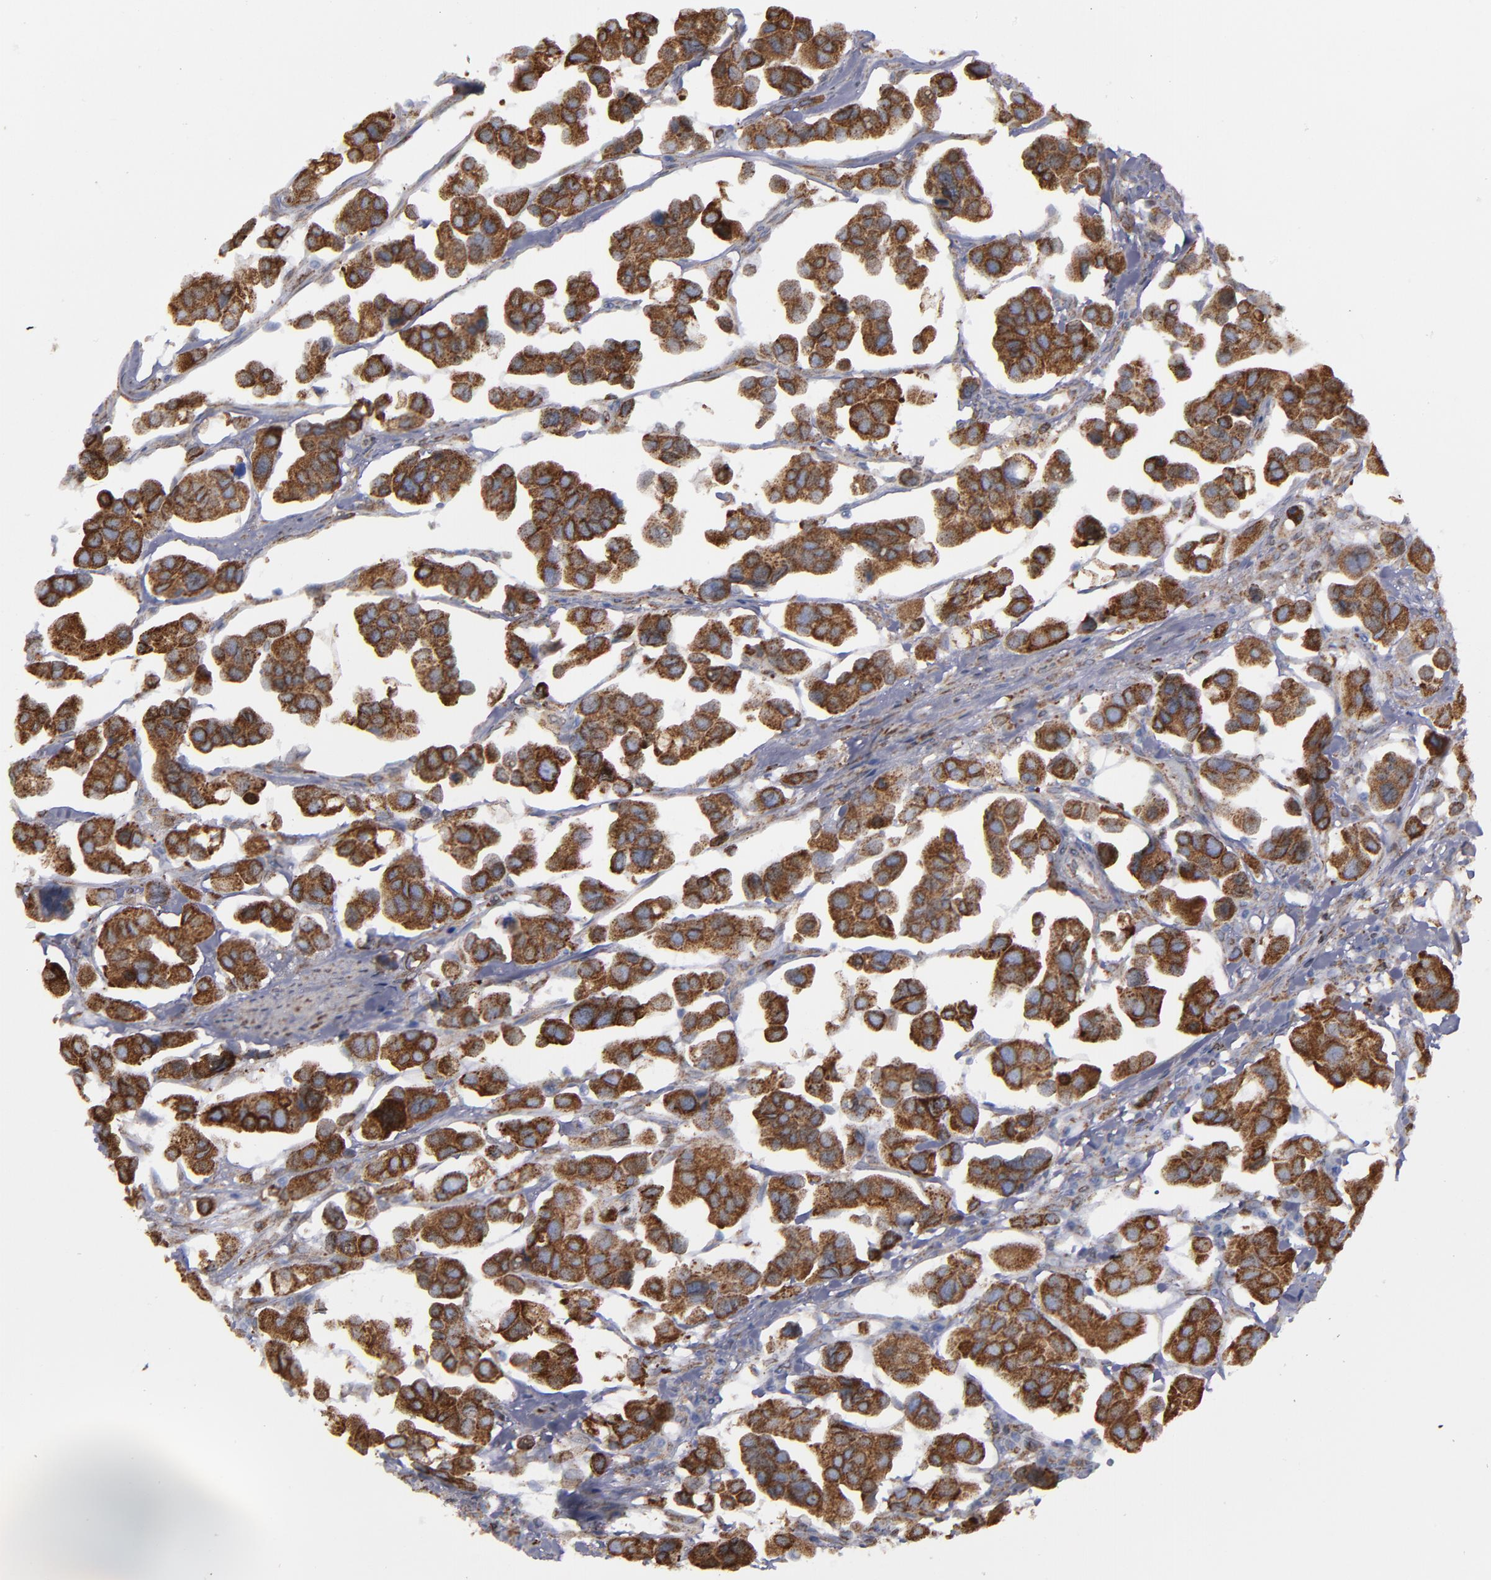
{"staining": {"intensity": "strong", "quantity": ">75%", "location": "cytoplasmic/membranous"}, "tissue": "urothelial cancer", "cell_type": "Tumor cells", "image_type": "cancer", "snomed": [{"axis": "morphology", "description": "Adenocarcinoma, NOS"}, {"axis": "topography", "description": "Urinary bladder"}], "caption": "Human adenocarcinoma stained with a protein marker demonstrates strong staining in tumor cells.", "gene": "ERLIN2", "patient": {"sex": "male", "age": 61}}